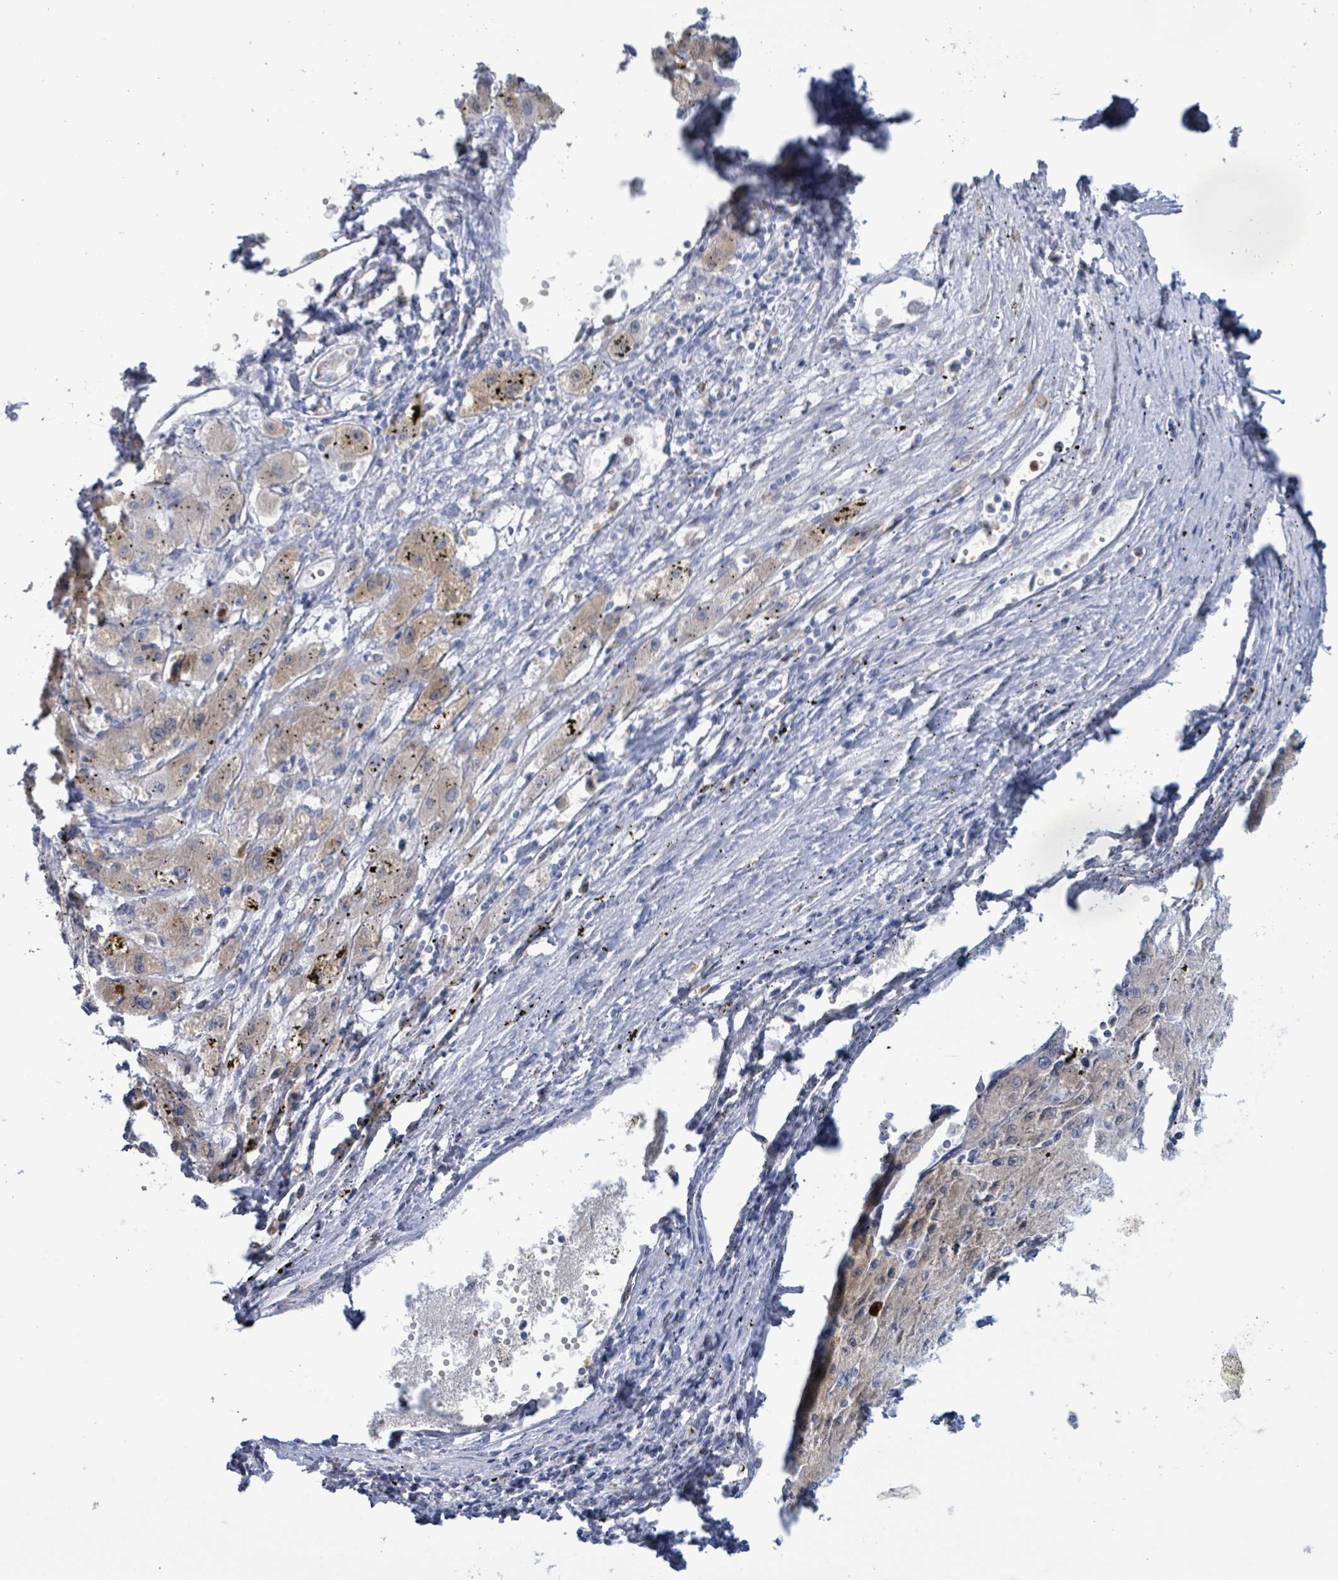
{"staining": {"intensity": "weak", "quantity": "<25%", "location": "cytoplasmic/membranous"}, "tissue": "liver cancer", "cell_type": "Tumor cells", "image_type": "cancer", "snomed": [{"axis": "morphology", "description": "Carcinoma, Hepatocellular, NOS"}, {"axis": "topography", "description": "Liver"}], "caption": "This photomicrograph is of hepatocellular carcinoma (liver) stained with IHC to label a protein in brown with the nuclei are counter-stained blue. There is no positivity in tumor cells.", "gene": "AKR1C4", "patient": {"sex": "male", "age": 72}}